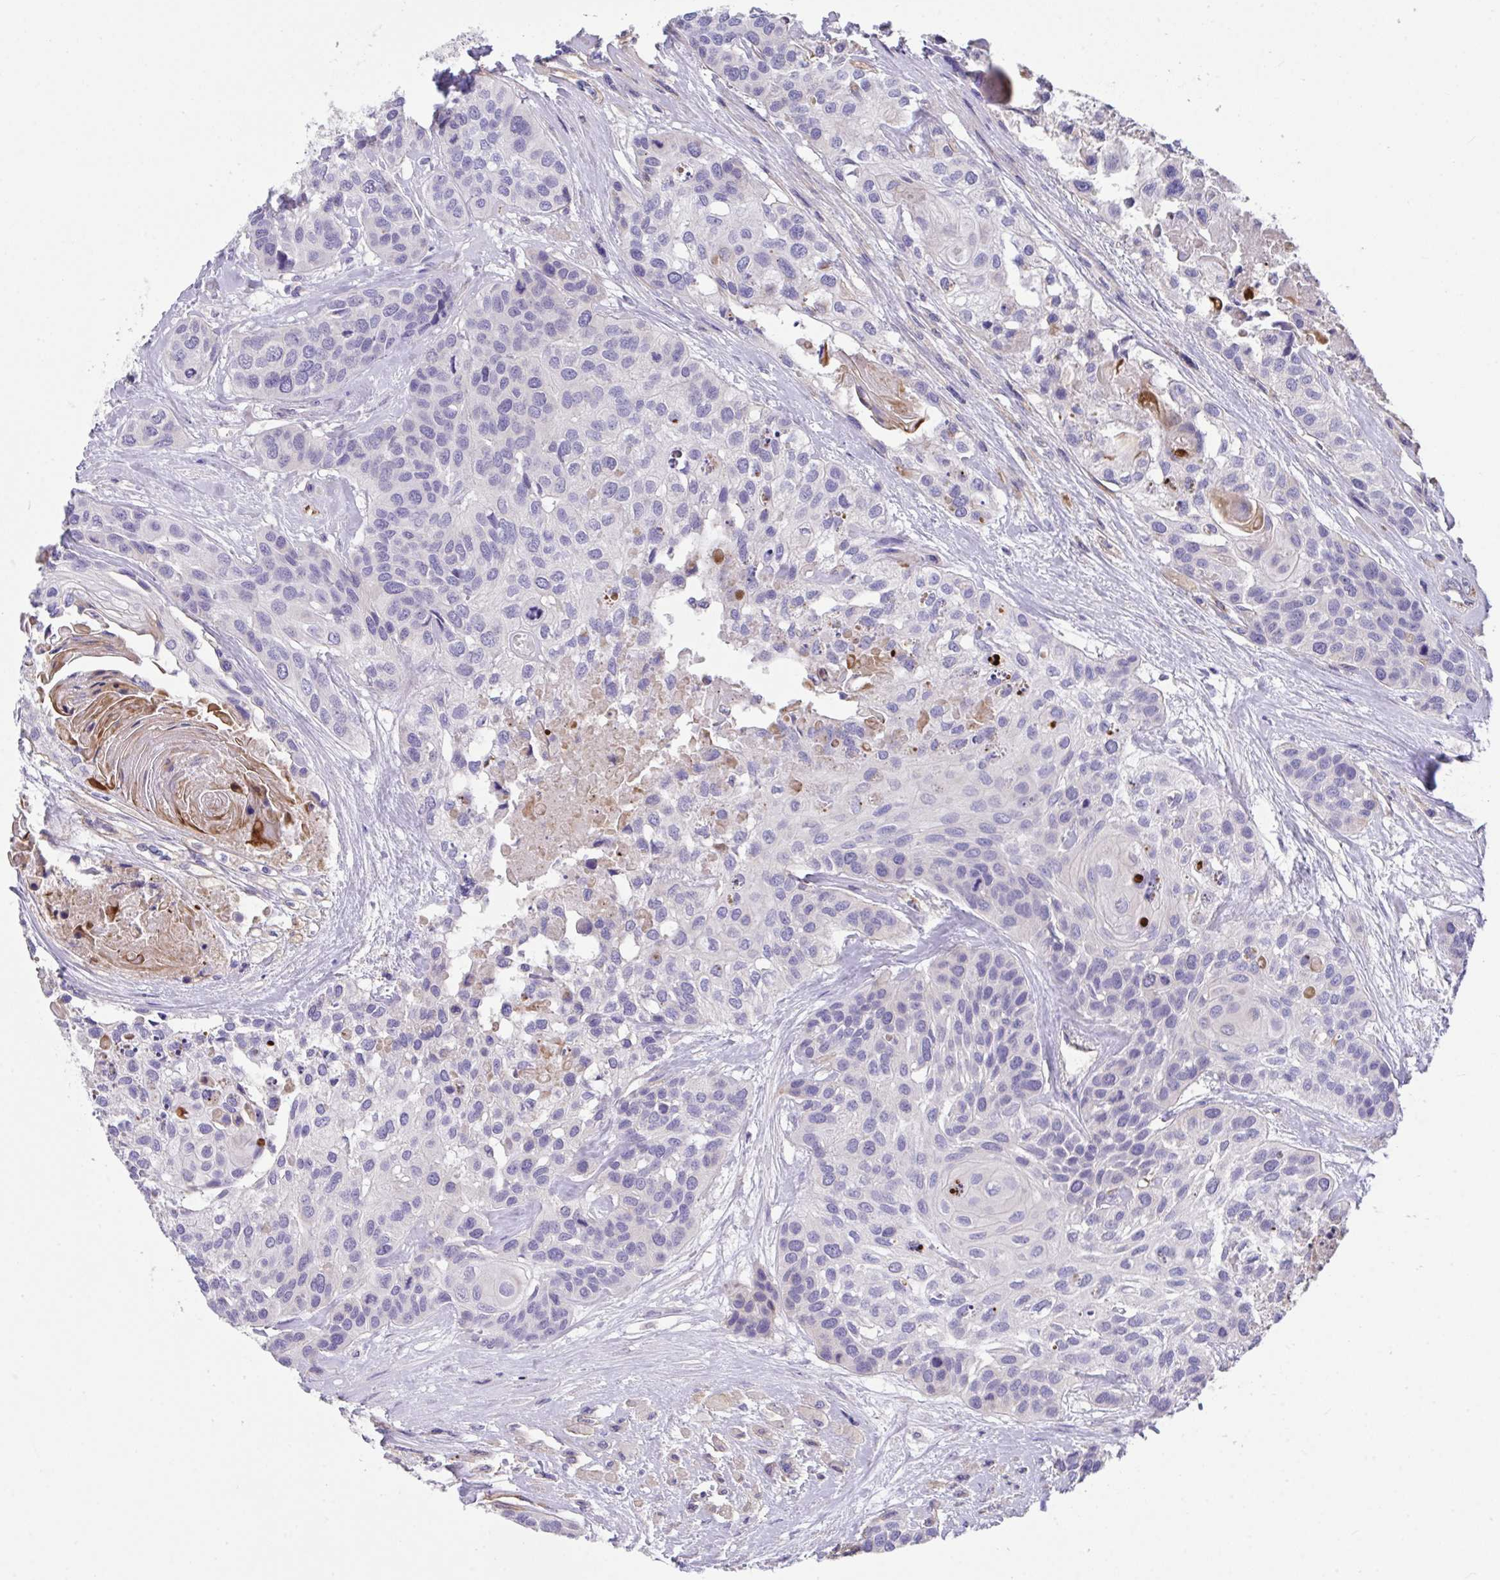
{"staining": {"intensity": "negative", "quantity": "none", "location": "none"}, "tissue": "head and neck cancer", "cell_type": "Tumor cells", "image_type": "cancer", "snomed": [{"axis": "morphology", "description": "Squamous cell carcinoma, NOS"}, {"axis": "topography", "description": "Head-Neck"}], "caption": "Micrograph shows no significant protein staining in tumor cells of head and neck cancer (squamous cell carcinoma).", "gene": "RHOXF1", "patient": {"sex": "female", "age": 50}}